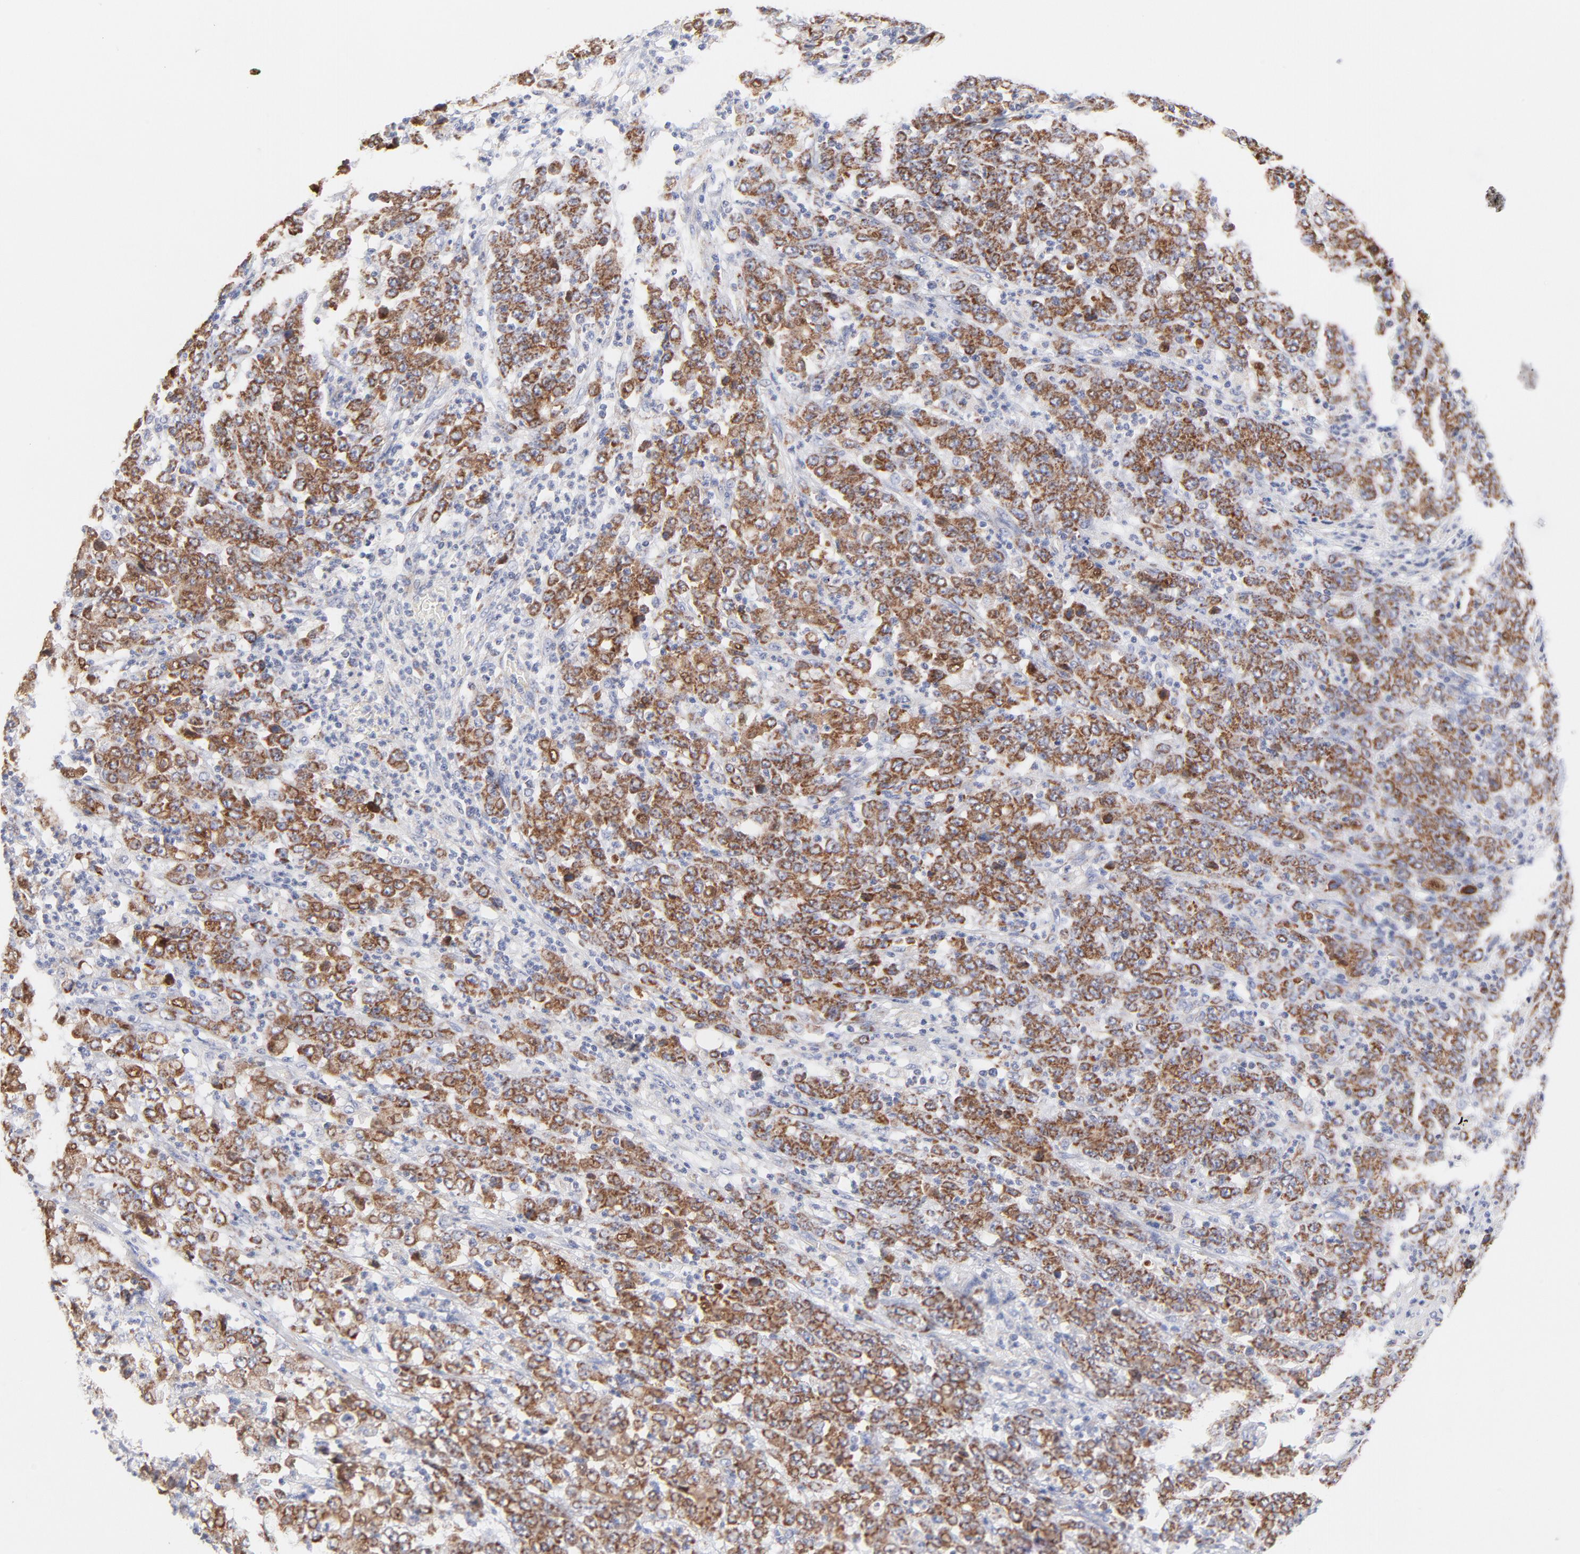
{"staining": {"intensity": "moderate", "quantity": ">75%", "location": "cytoplasmic/membranous"}, "tissue": "stomach cancer", "cell_type": "Tumor cells", "image_type": "cancer", "snomed": [{"axis": "morphology", "description": "Adenocarcinoma, NOS"}, {"axis": "topography", "description": "Stomach, lower"}], "caption": "There is medium levels of moderate cytoplasmic/membranous staining in tumor cells of stomach cancer, as demonstrated by immunohistochemical staining (brown color).", "gene": "TIMM8A", "patient": {"sex": "female", "age": 71}}